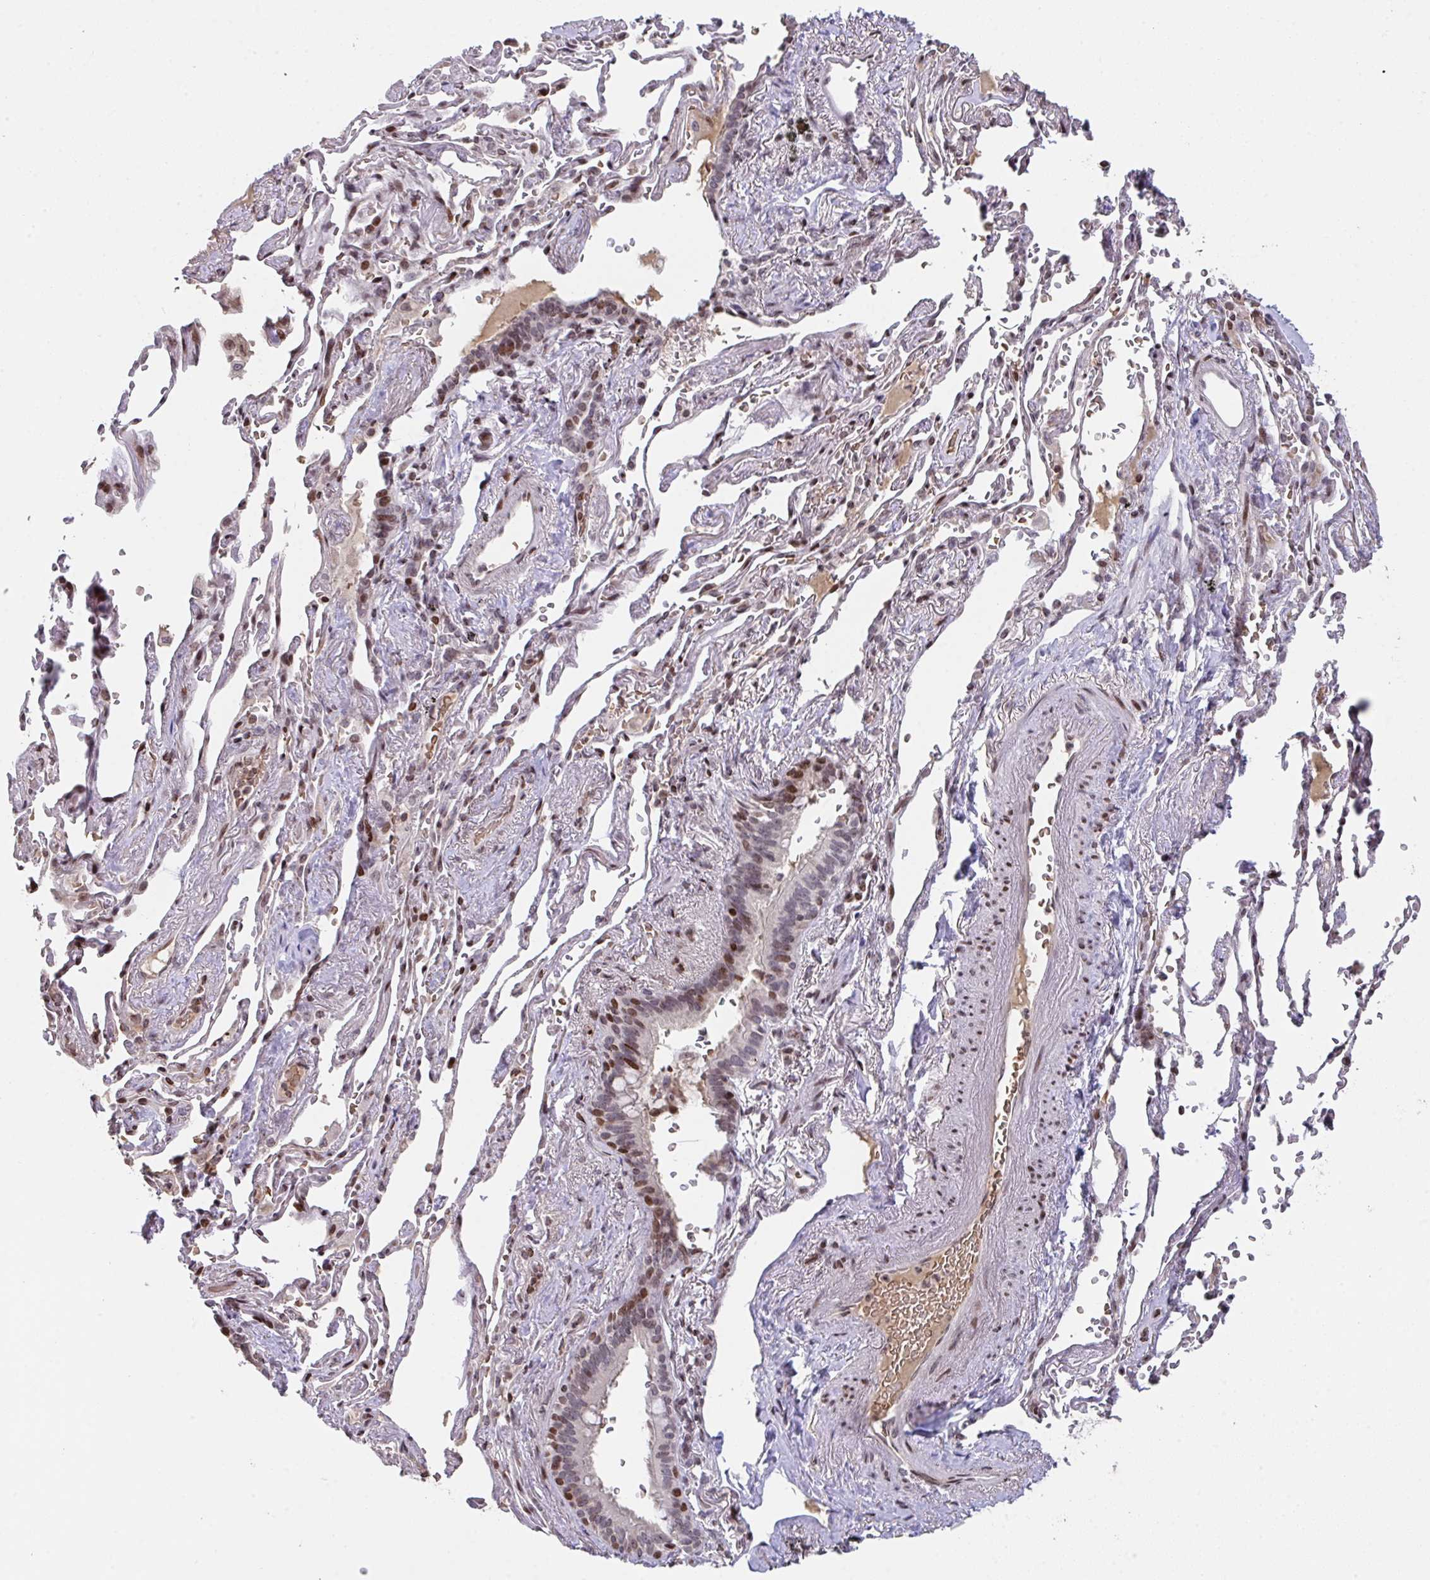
{"staining": {"intensity": "strong", "quantity": "25%-75%", "location": "nuclear"}, "tissue": "bronchus", "cell_type": "Respiratory epithelial cells", "image_type": "normal", "snomed": [{"axis": "morphology", "description": "Normal tissue, NOS"}, {"axis": "topography", "description": "Bronchus"}], "caption": "Protein staining of normal bronchus shows strong nuclear staining in about 25%-75% of respiratory epithelial cells. (Stains: DAB (3,3'-diaminobenzidine) in brown, nuclei in blue, Microscopy: brightfield microscopy at high magnification).", "gene": "PCDHB8", "patient": {"sex": "male", "age": 70}}